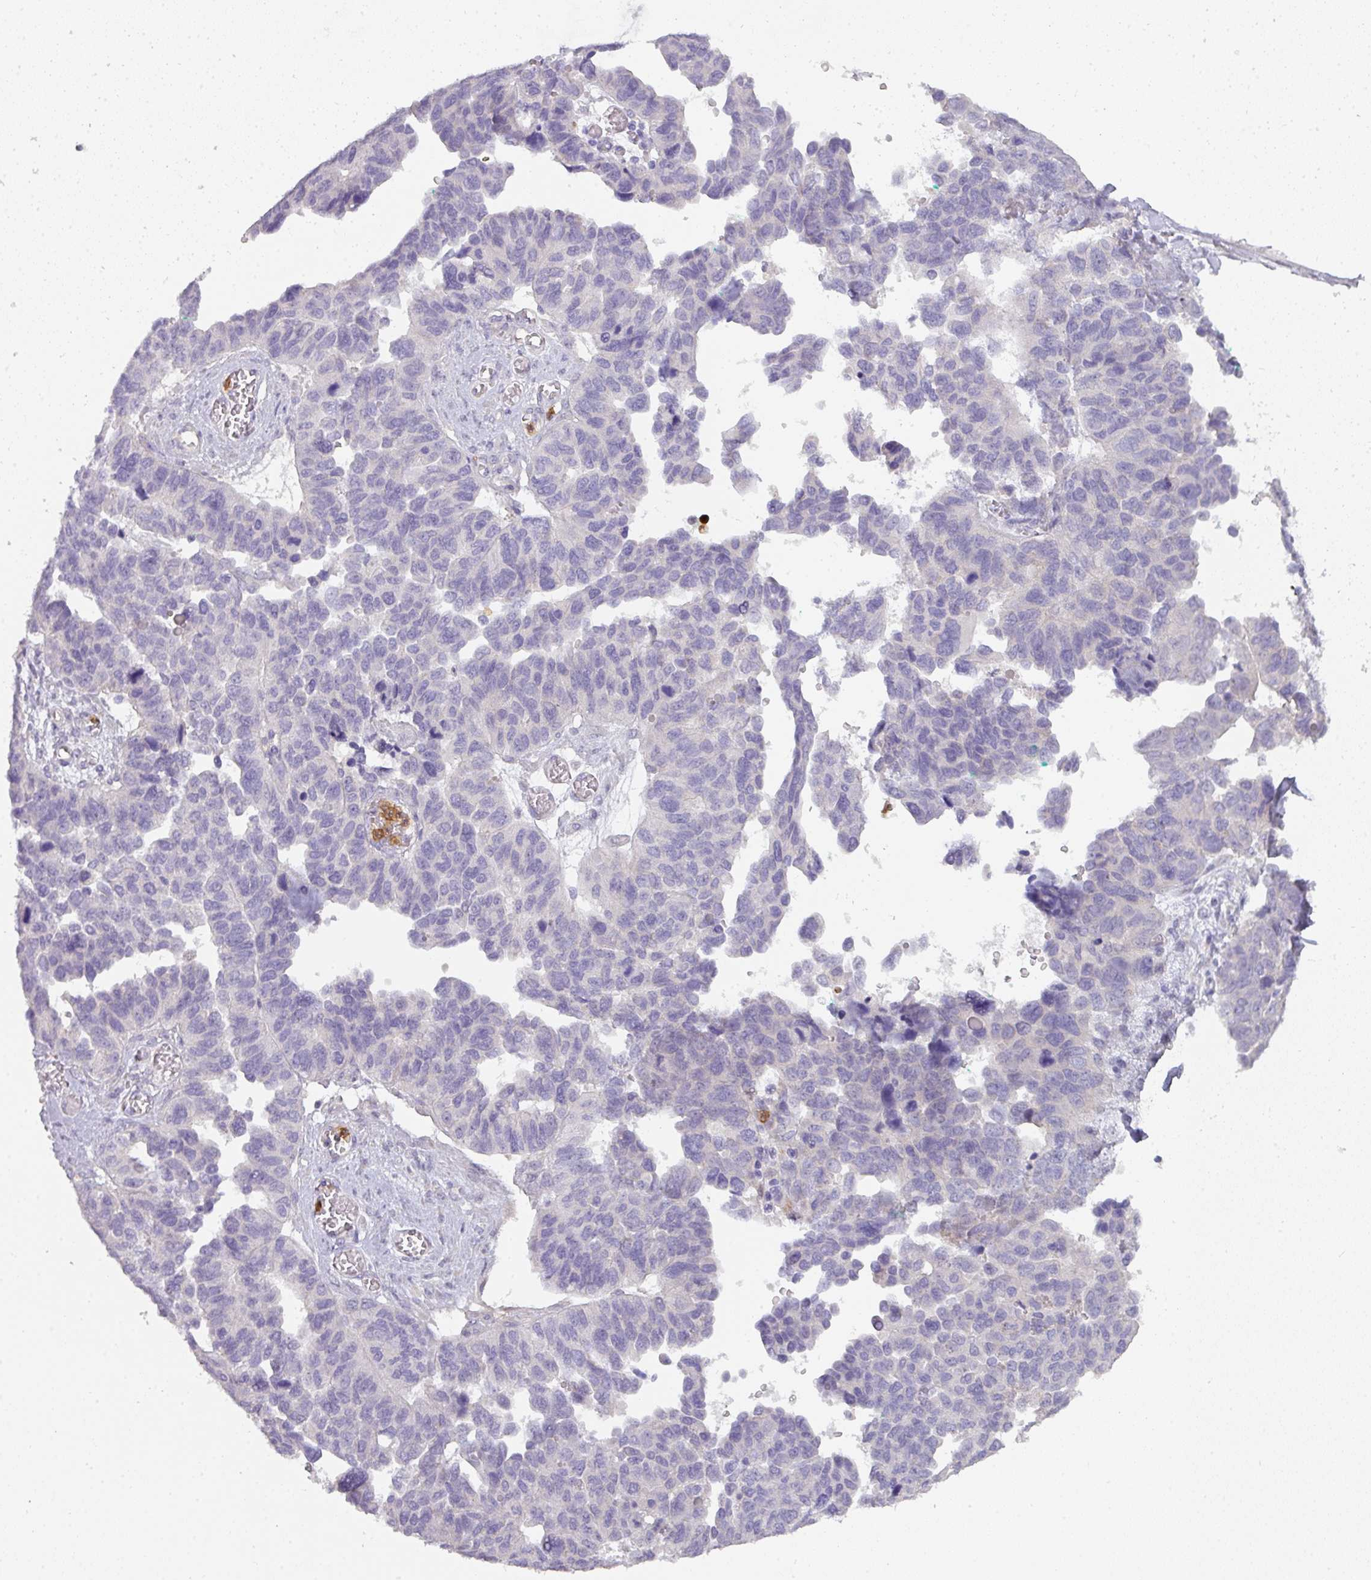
{"staining": {"intensity": "negative", "quantity": "none", "location": "none"}, "tissue": "ovarian cancer", "cell_type": "Tumor cells", "image_type": "cancer", "snomed": [{"axis": "morphology", "description": "Cystadenocarcinoma, serous, NOS"}, {"axis": "topography", "description": "Ovary"}], "caption": "Immunohistochemistry of ovarian cancer (serous cystadenocarcinoma) exhibits no positivity in tumor cells.", "gene": "HHEX", "patient": {"sex": "female", "age": 64}}